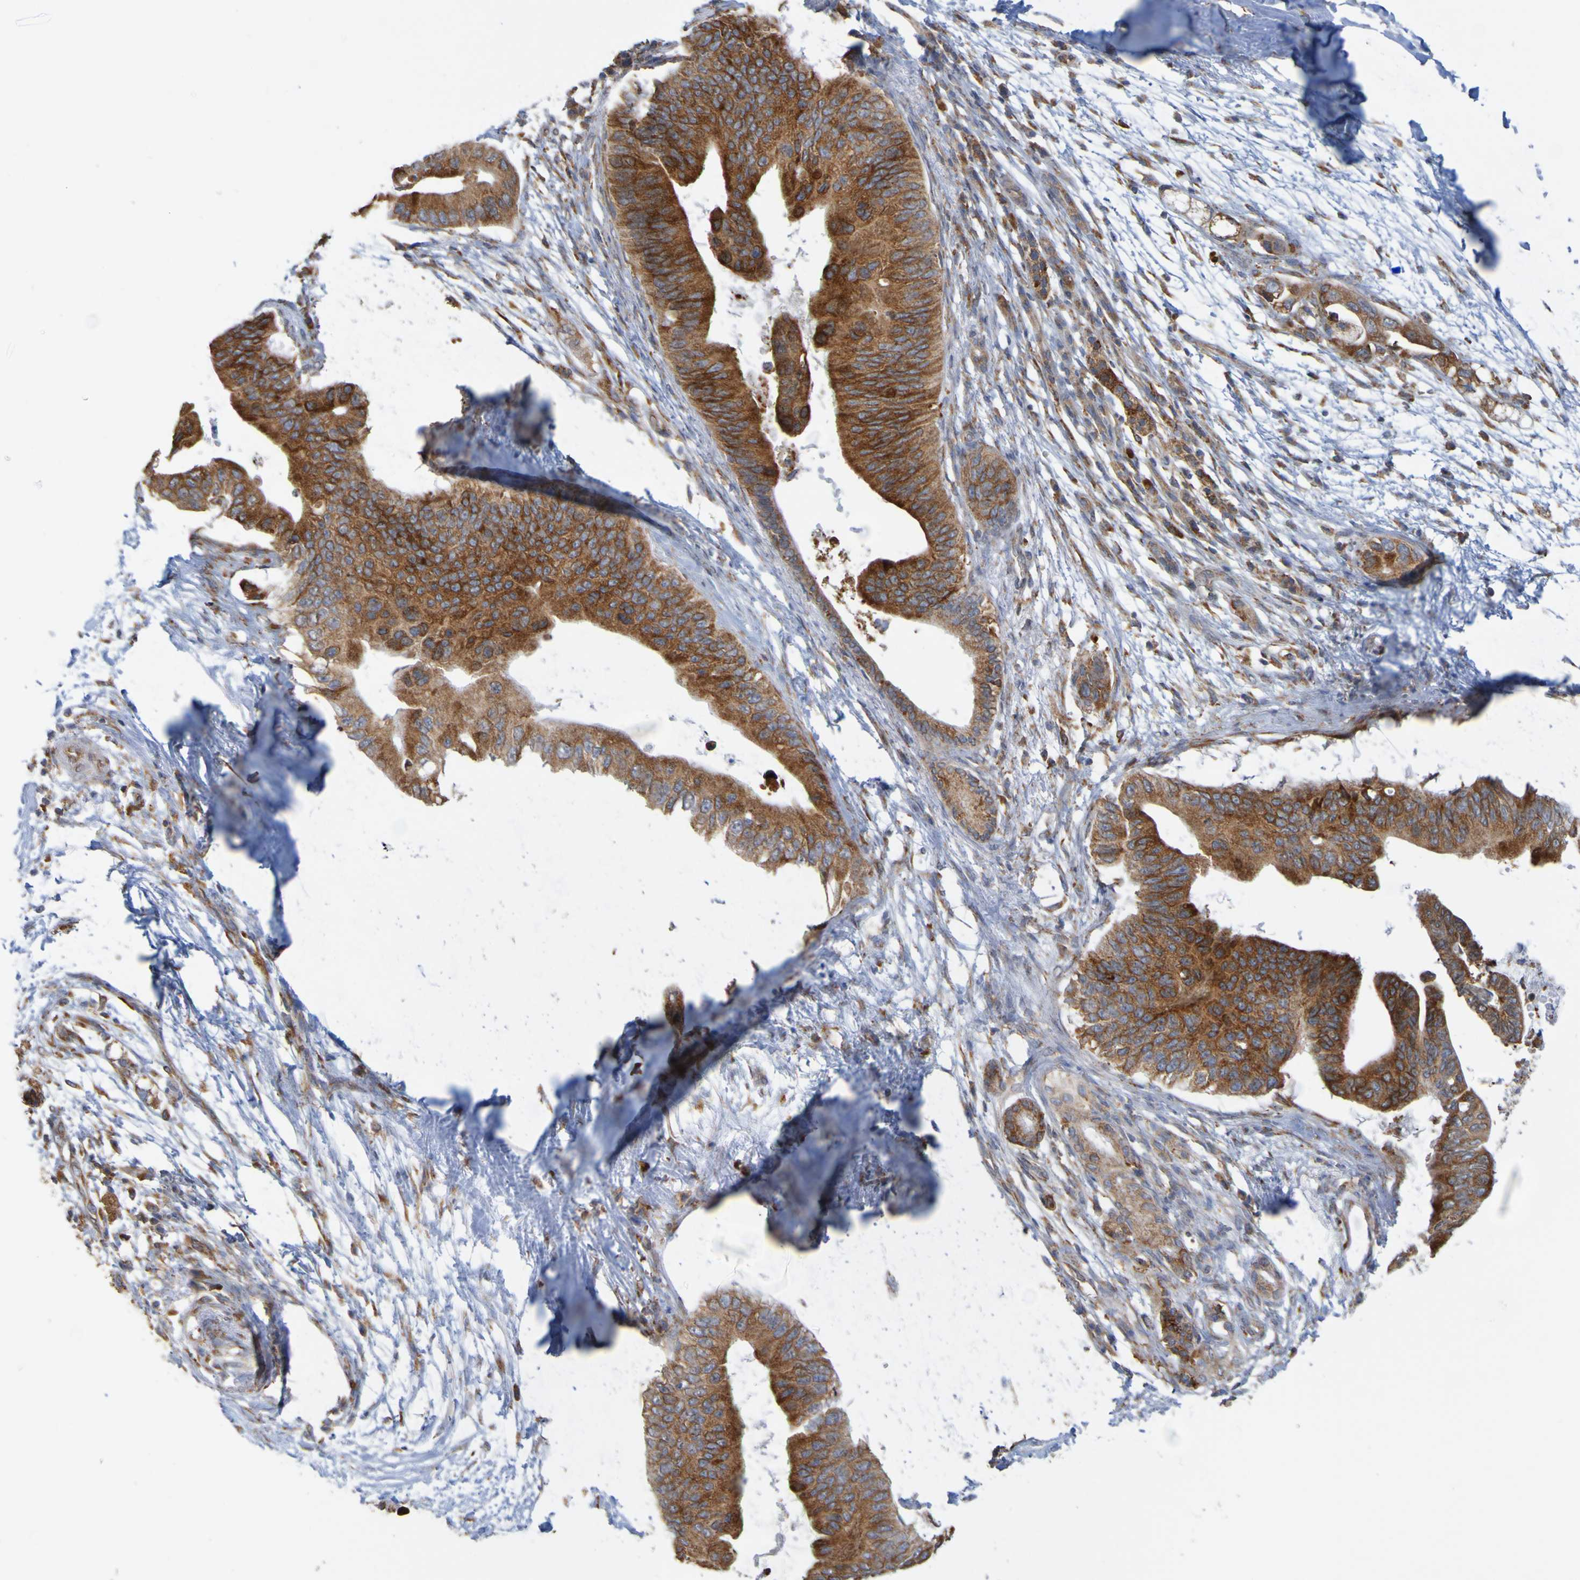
{"staining": {"intensity": "strong", "quantity": "<25%", "location": "cytoplasmic/membranous"}, "tissue": "pancreatic cancer", "cell_type": "Tumor cells", "image_type": "cancer", "snomed": [{"axis": "morphology", "description": "Adenocarcinoma, NOS"}, {"axis": "topography", "description": "Pancreas"}], "caption": "Tumor cells exhibit strong cytoplasmic/membranous positivity in about <25% of cells in pancreatic cancer (adenocarcinoma).", "gene": "PDIA3", "patient": {"sex": "male", "age": 77}}